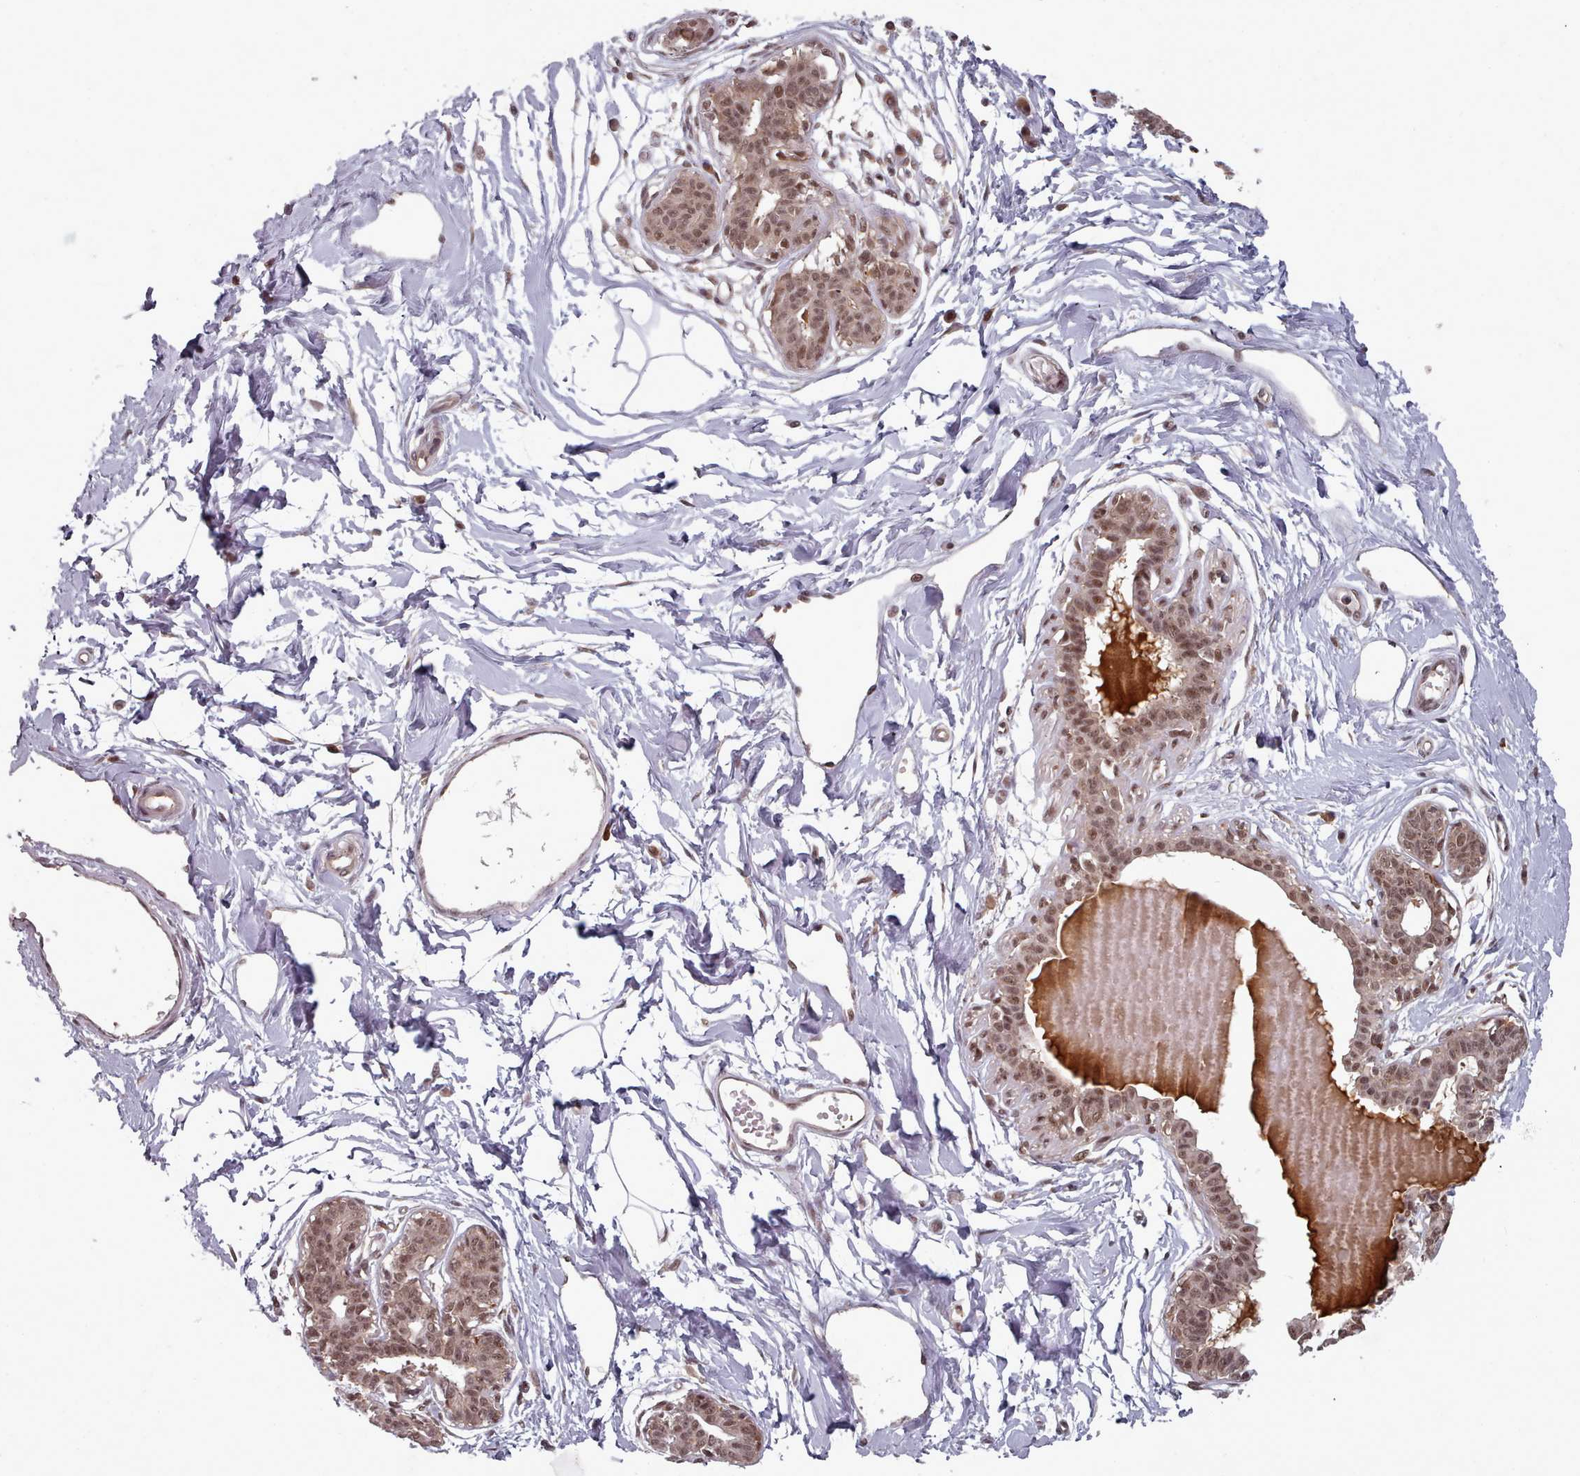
{"staining": {"intensity": "negative", "quantity": "none", "location": "none"}, "tissue": "breast", "cell_type": "Adipocytes", "image_type": "normal", "snomed": [{"axis": "morphology", "description": "Normal tissue, NOS"}, {"axis": "topography", "description": "Breast"}], "caption": "Photomicrograph shows no protein positivity in adipocytes of benign breast.", "gene": "DHX8", "patient": {"sex": "female", "age": 45}}